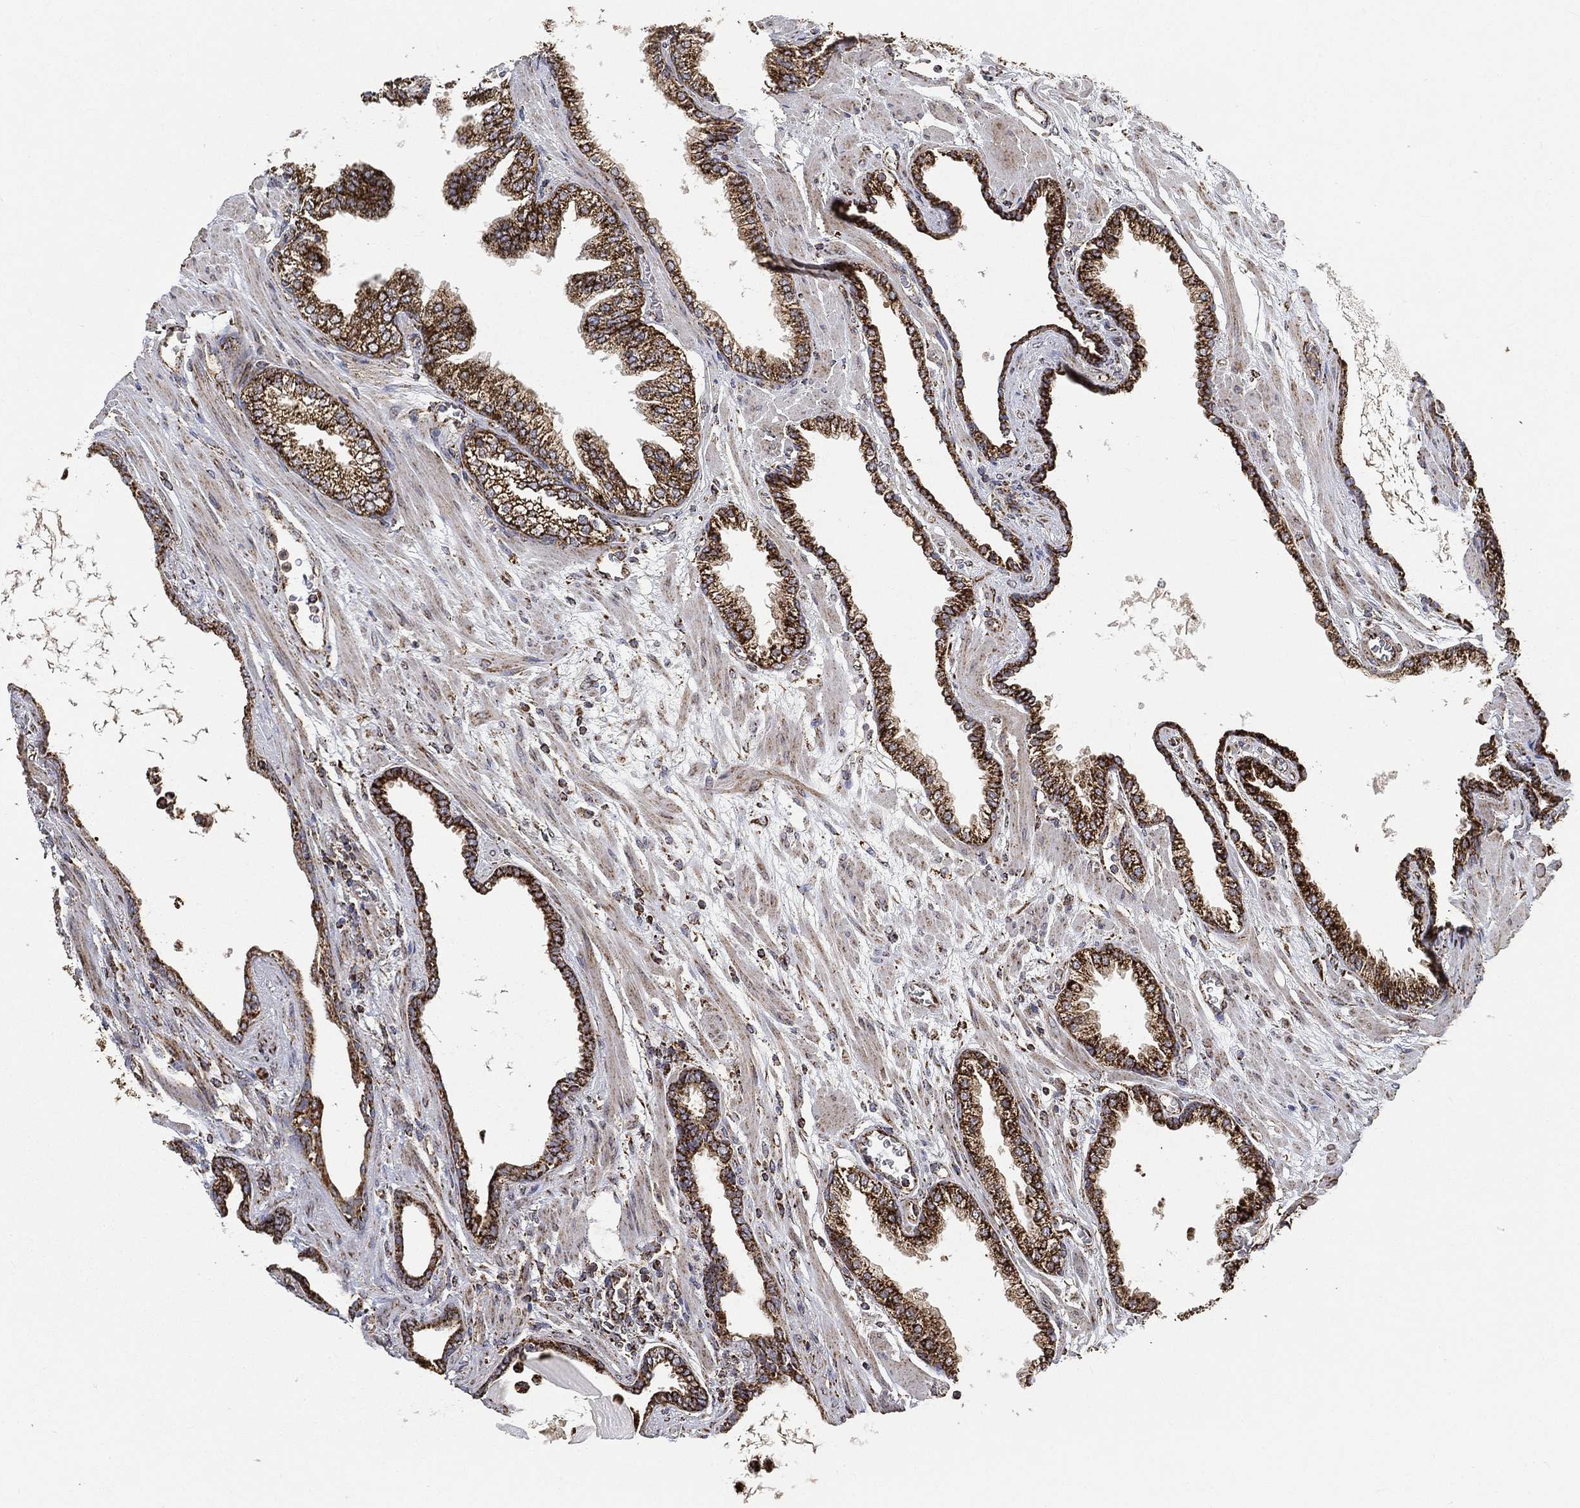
{"staining": {"intensity": "strong", "quantity": ">75%", "location": "cytoplasmic/membranous"}, "tissue": "prostate cancer", "cell_type": "Tumor cells", "image_type": "cancer", "snomed": [{"axis": "morphology", "description": "Adenocarcinoma, Low grade"}, {"axis": "topography", "description": "Prostate"}], "caption": "Human low-grade adenocarcinoma (prostate) stained for a protein (brown) demonstrates strong cytoplasmic/membranous positive expression in approximately >75% of tumor cells.", "gene": "SLC38A7", "patient": {"sex": "male", "age": 69}}